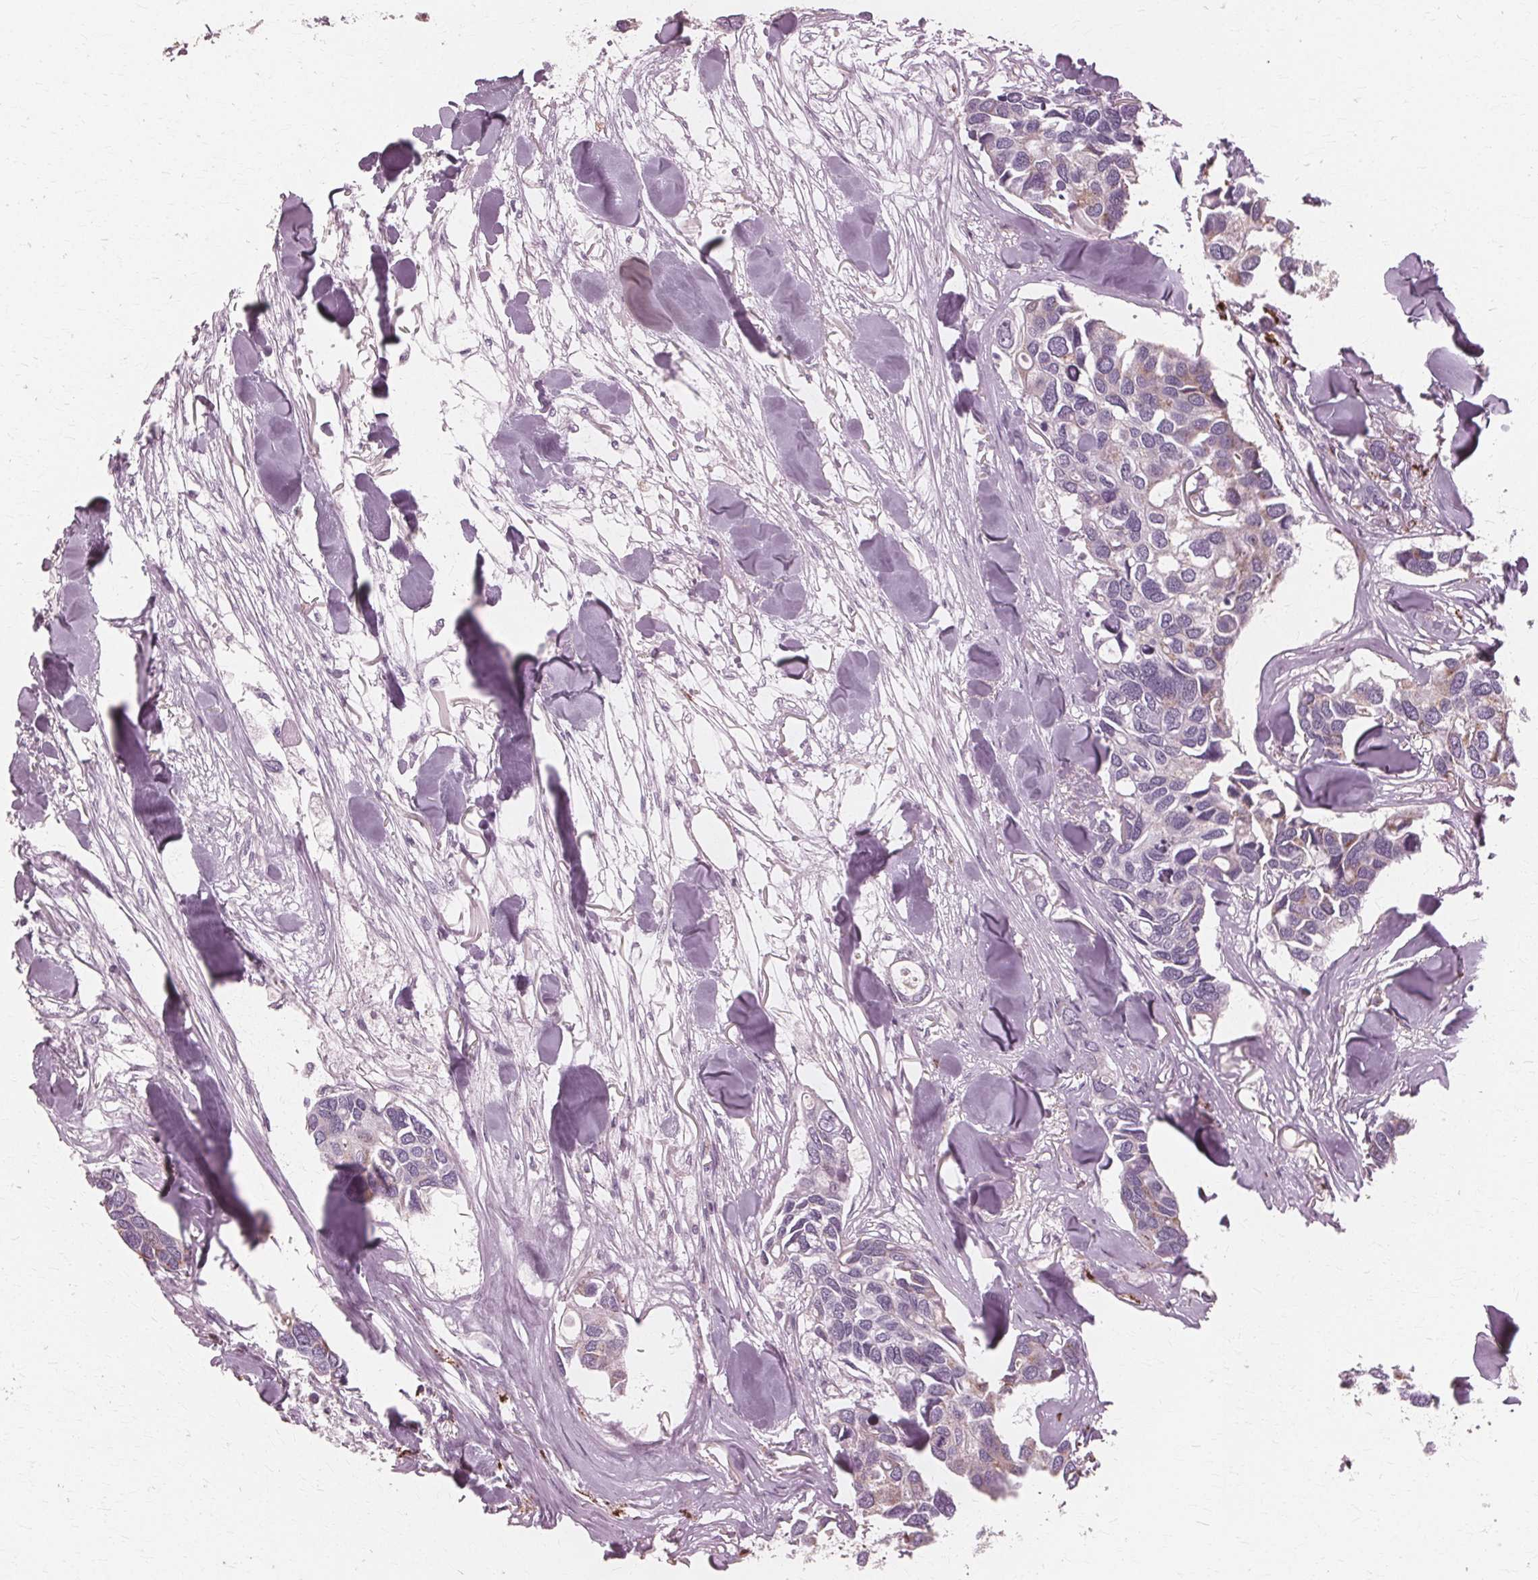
{"staining": {"intensity": "weak", "quantity": "<25%", "location": "cytoplasmic/membranous"}, "tissue": "breast cancer", "cell_type": "Tumor cells", "image_type": "cancer", "snomed": [{"axis": "morphology", "description": "Duct carcinoma"}, {"axis": "topography", "description": "Breast"}], "caption": "Histopathology image shows no protein staining in tumor cells of breast cancer tissue. (DAB (3,3'-diaminobenzidine) immunohistochemistry (IHC), high magnification).", "gene": "DNASE2", "patient": {"sex": "female", "age": 83}}